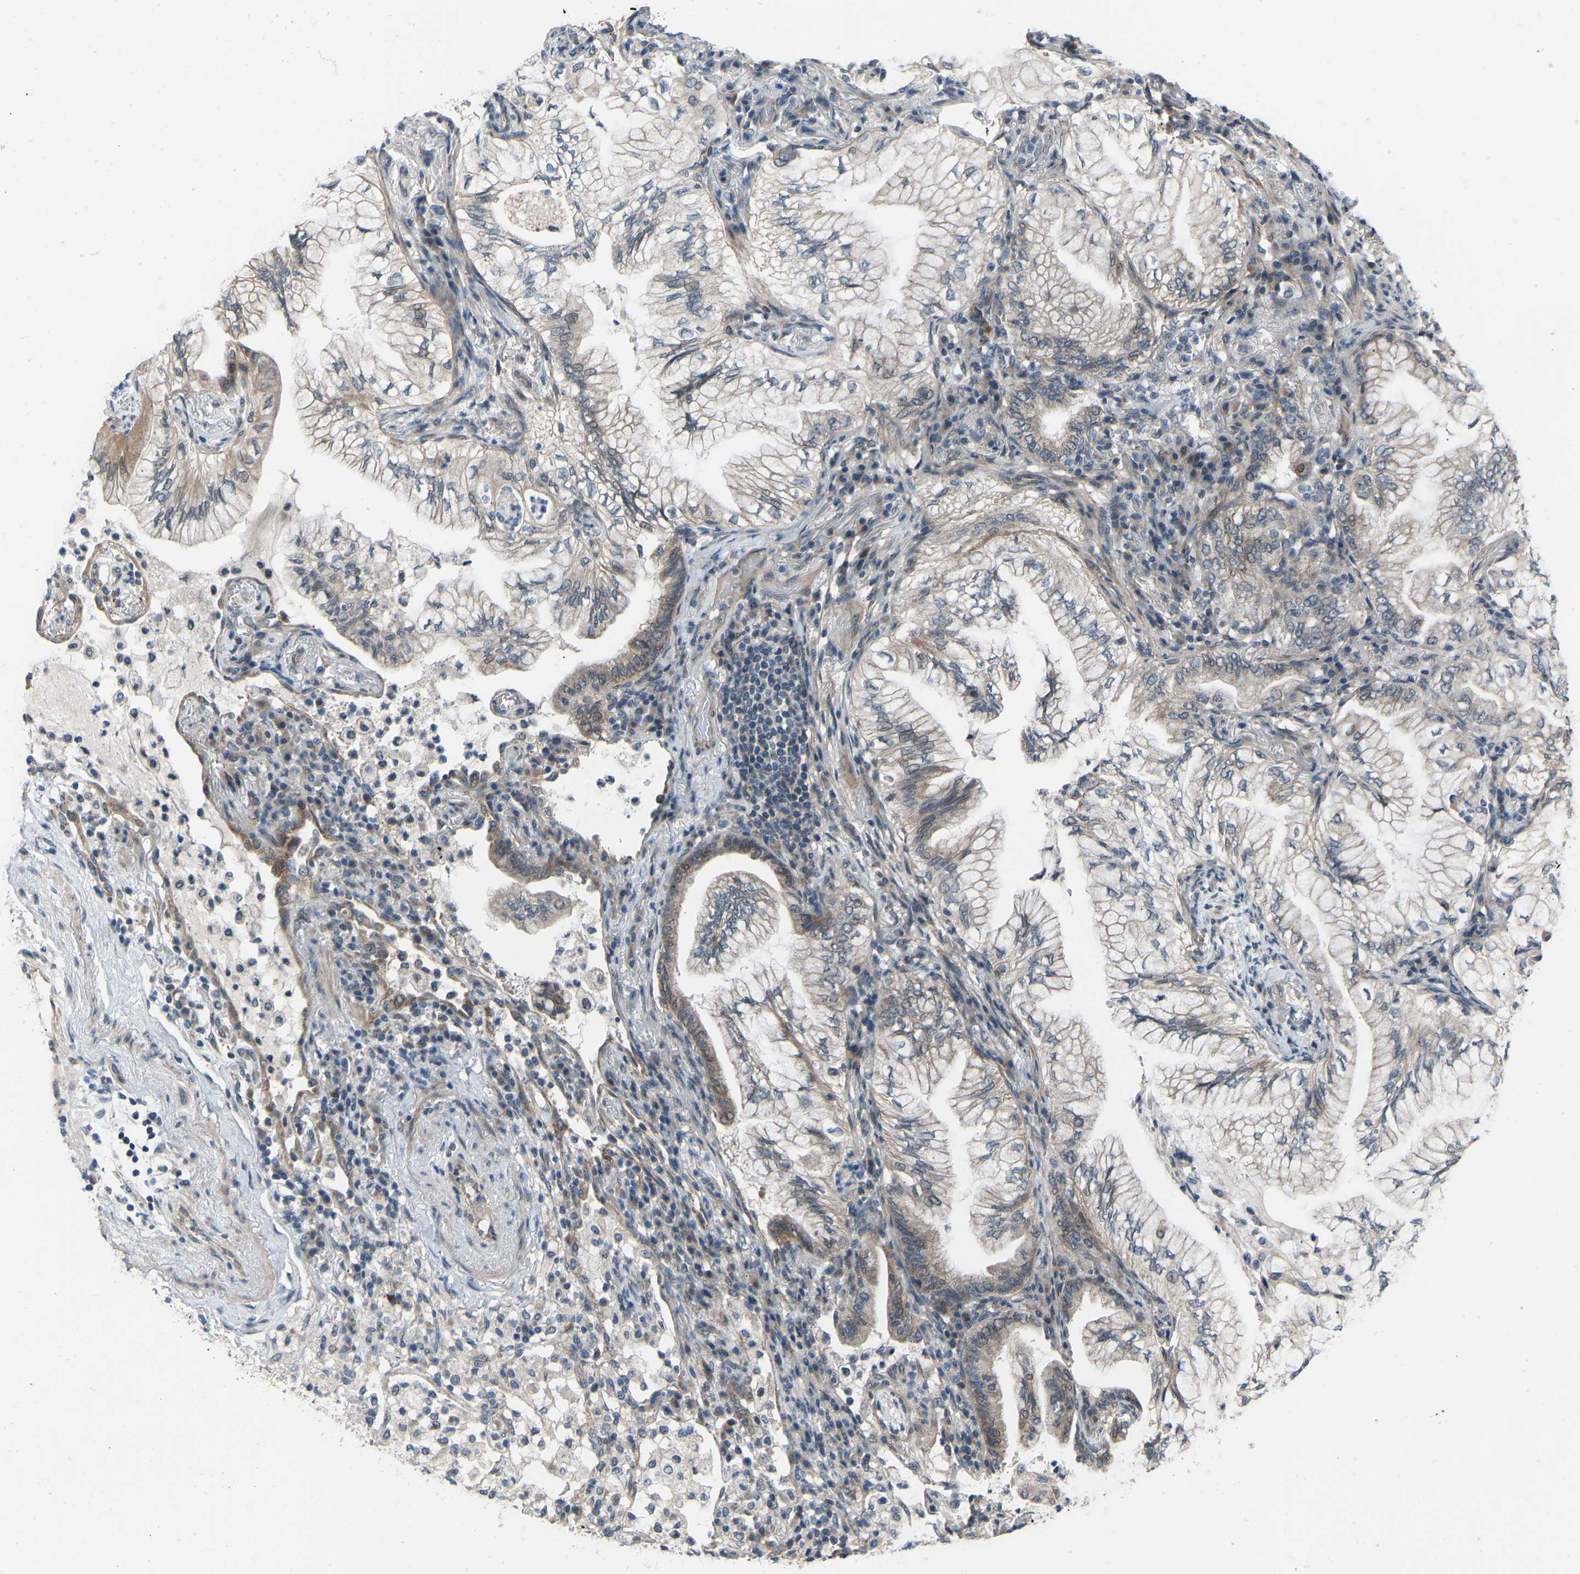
{"staining": {"intensity": "moderate", "quantity": "25%-75%", "location": "cytoplasmic/membranous"}, "tissue": "lung cancer", "cell_type": "Tumor cells", "image_type": "cancer", "snomed": [{"axis": "morphology", "description": "Adenocarcinoma, NOS"}, {"axis": "topography", "description": "Lung"}], "caption": "Adenocarcinoma (lung) stained with DAB immunohistochemistry (IHC) exhibits medium levels of moderate cytoplasmic/membranous staining in about 25%-75% of tumor cells.", "gene": "CDK2AP1", "patient": {"sex": "female", "age": 70}}